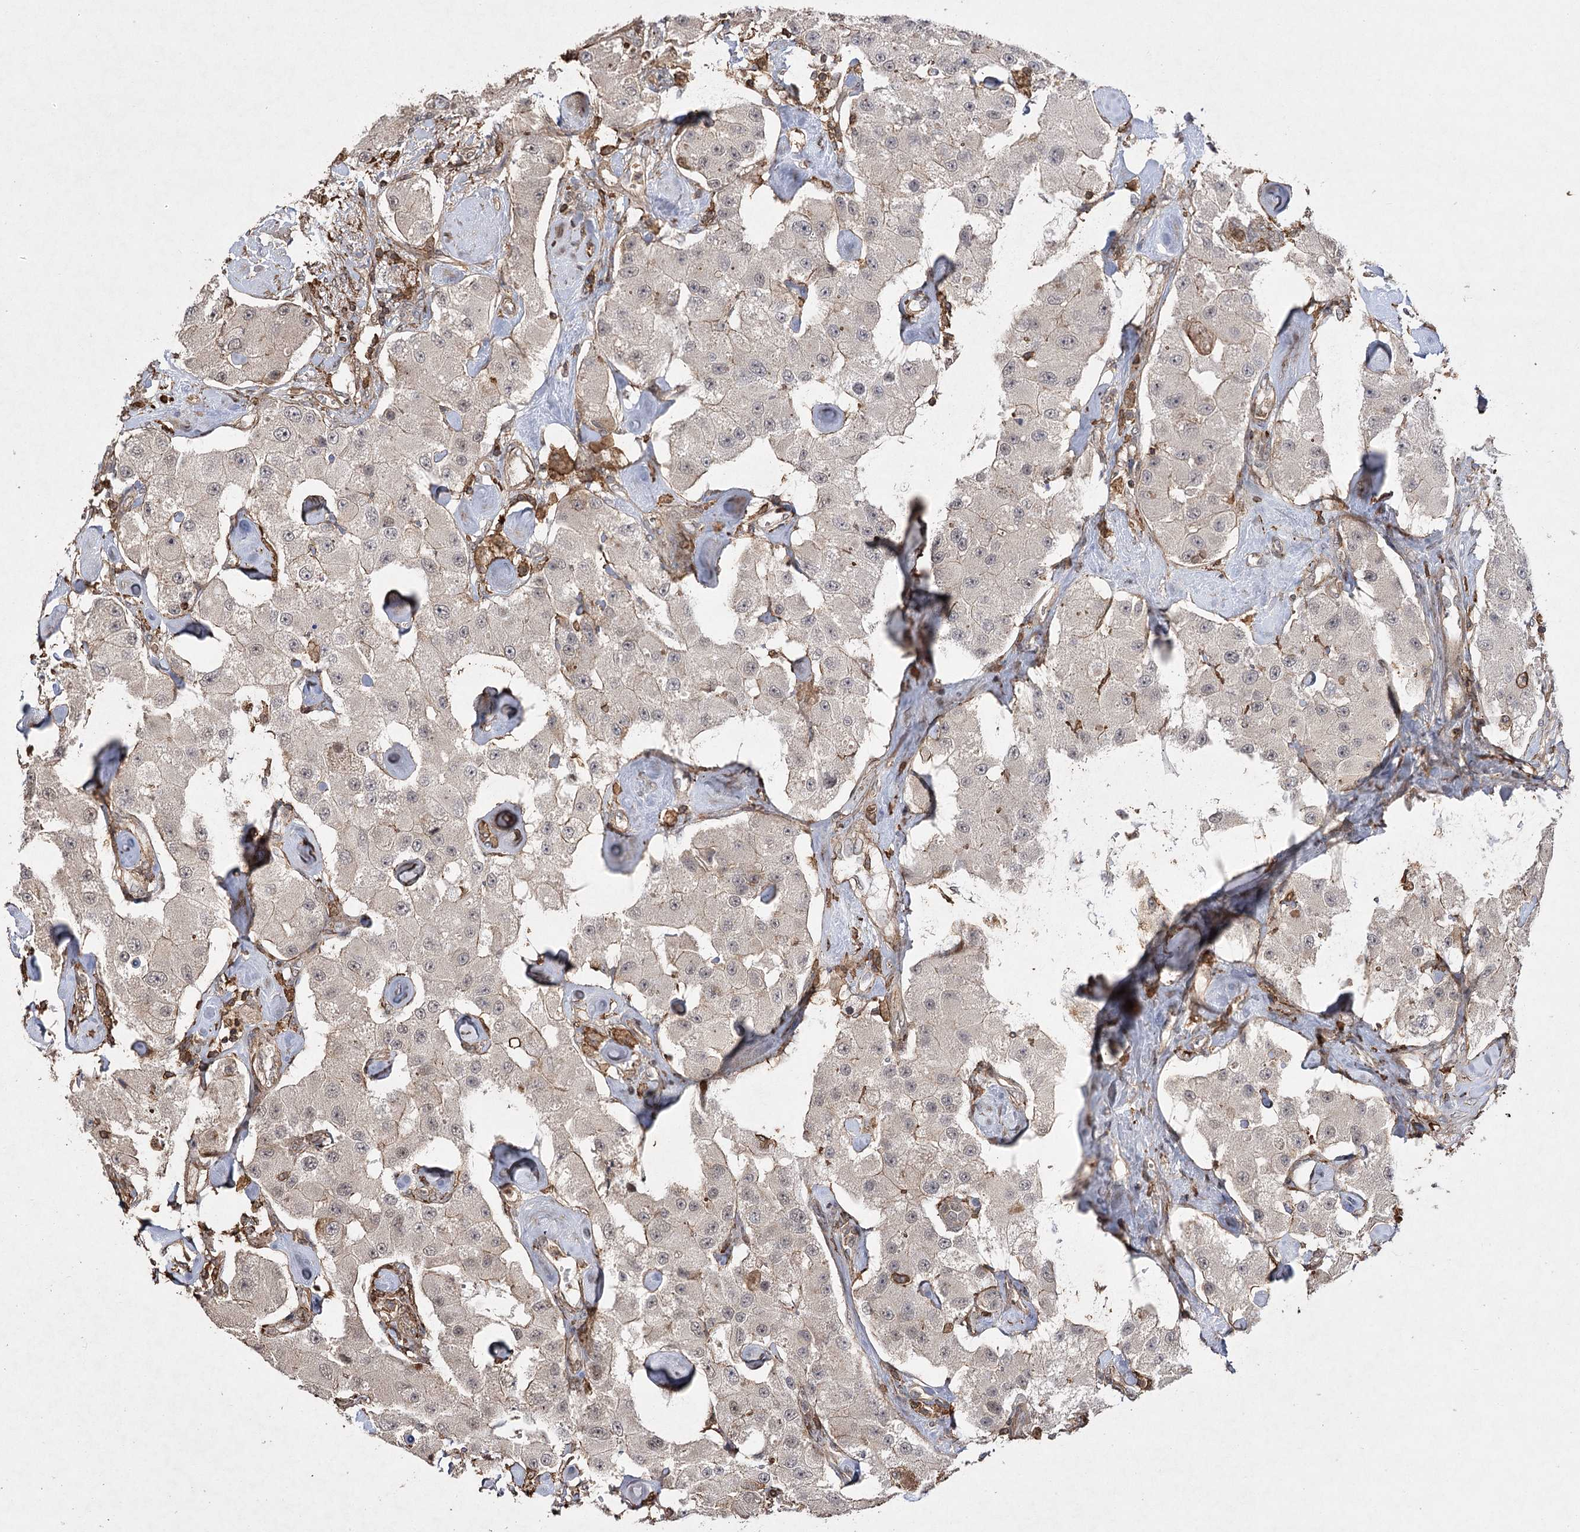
{"staining": {"intensity": "weak", "quantity": "25%-75%", "location": "nuclear"}, "tissue": "carcinoid", "cell_type": "Tumor cells", "image_type": "cancer", "snomed": [{"axis": "morphology", "description": "Carcinoid, malignant, NOS"}, {"axis": "topography", "description": "Pancreas"}], "caption": "Protein staining displays weak nuclear staining in about 25%-75% of tumor cells in carcinoid. Using DAB (brown) and hematoxylin (blue) stains, captured at high magnification using brightfield microscopy.", "gene": "OBSL1", "patient": {"sex": "male", "age": 41}}